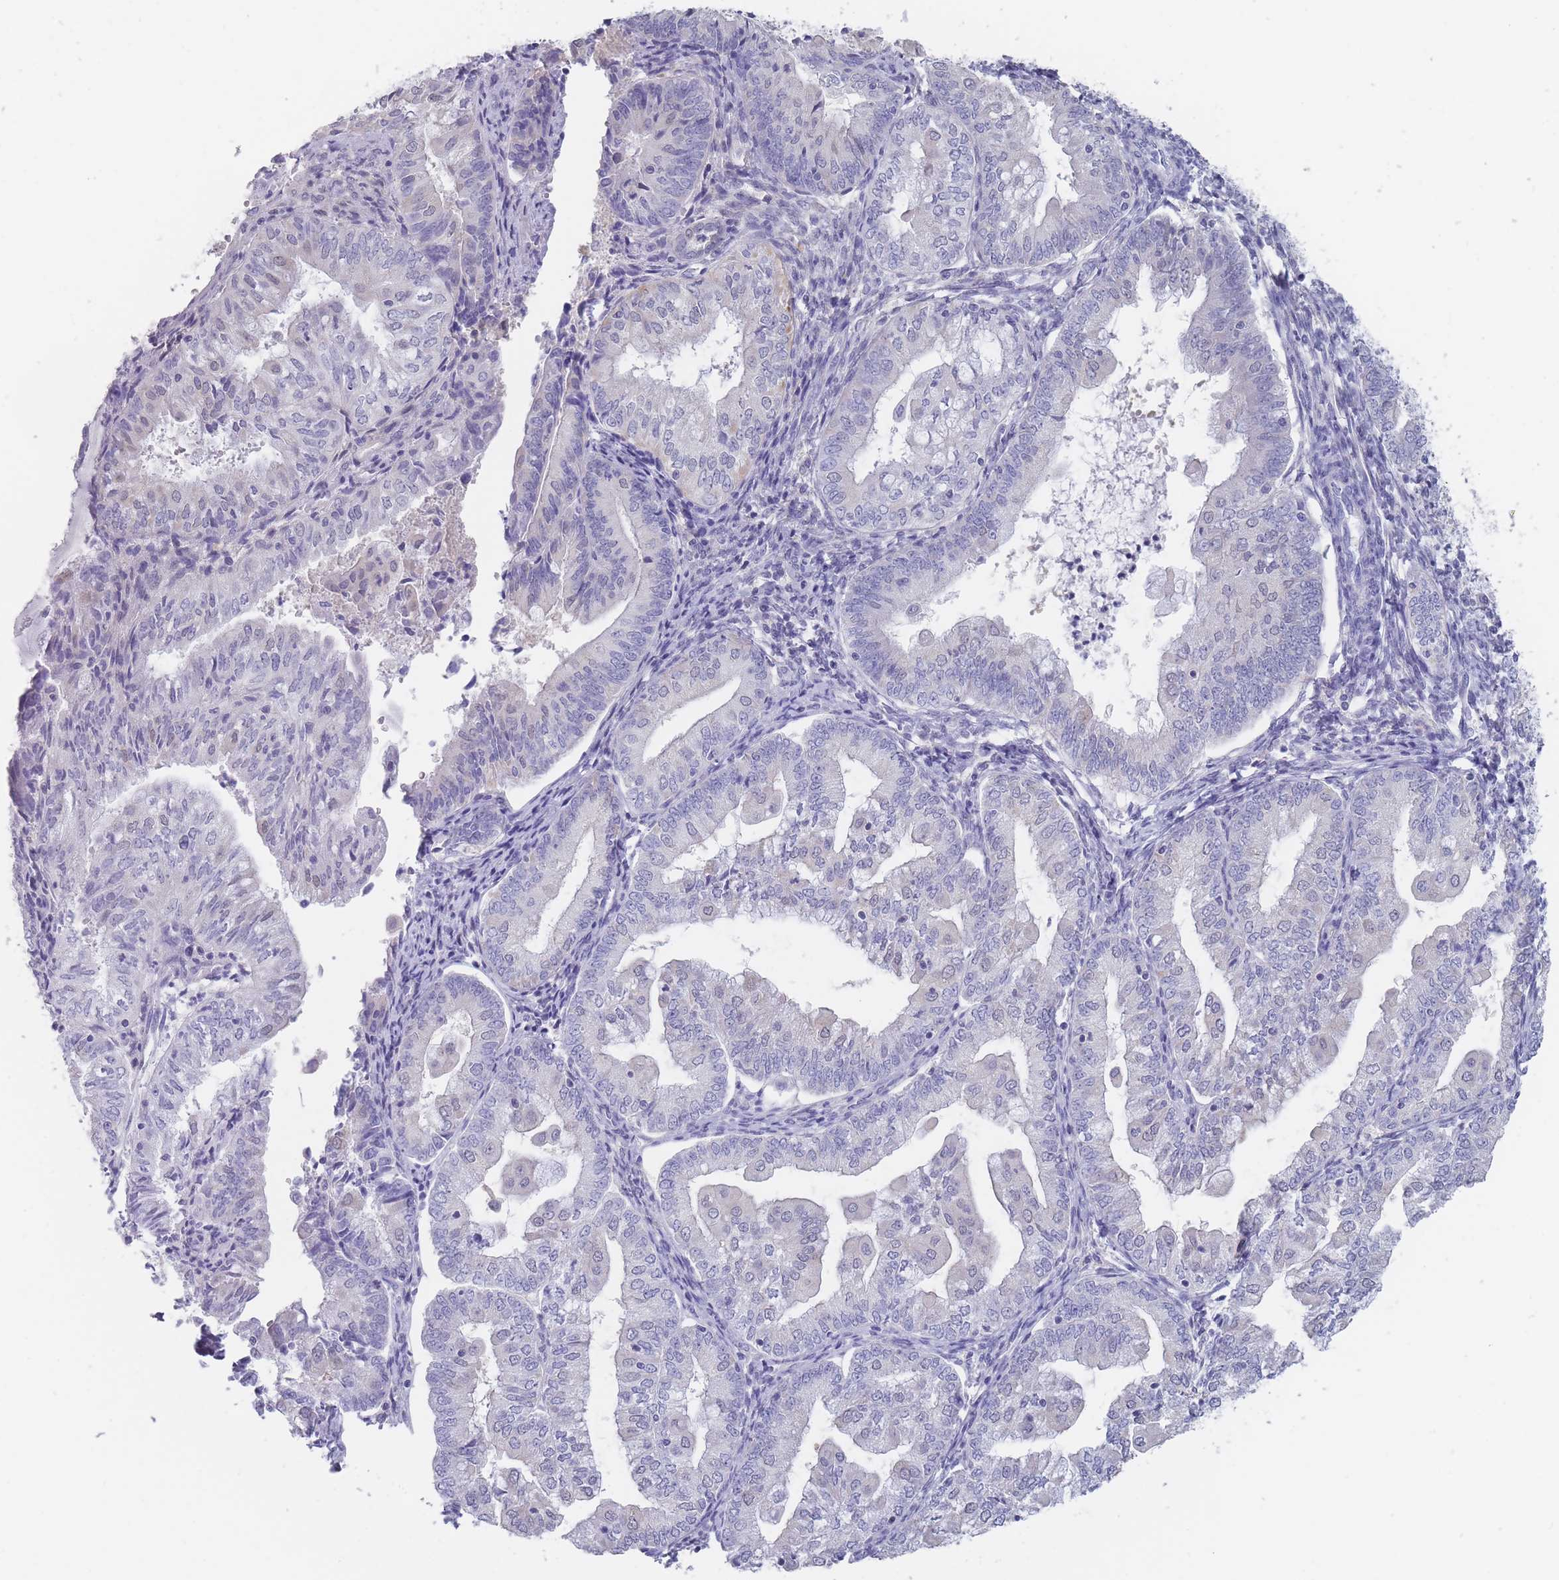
{"staining": {"intensity": "negative", "quantity": "none", "location": "none"}, "tissue": "endometrial cancer", "cell_type": "Tumor cells", "image_type": "cancer", "snomed": [{"axis": "morphology", "description": "Adenocarcinoma, NOS"}, {"axis": "topography", "description": "Endometrium"}], "caption": "Endometrial adenocarcinoma stained for a protein using immunohistochemistry (IHC) demonstrates no positivity tumor cells.", "gene": "CYP51A1", "patient": {"sex": "female", "age": 55}}